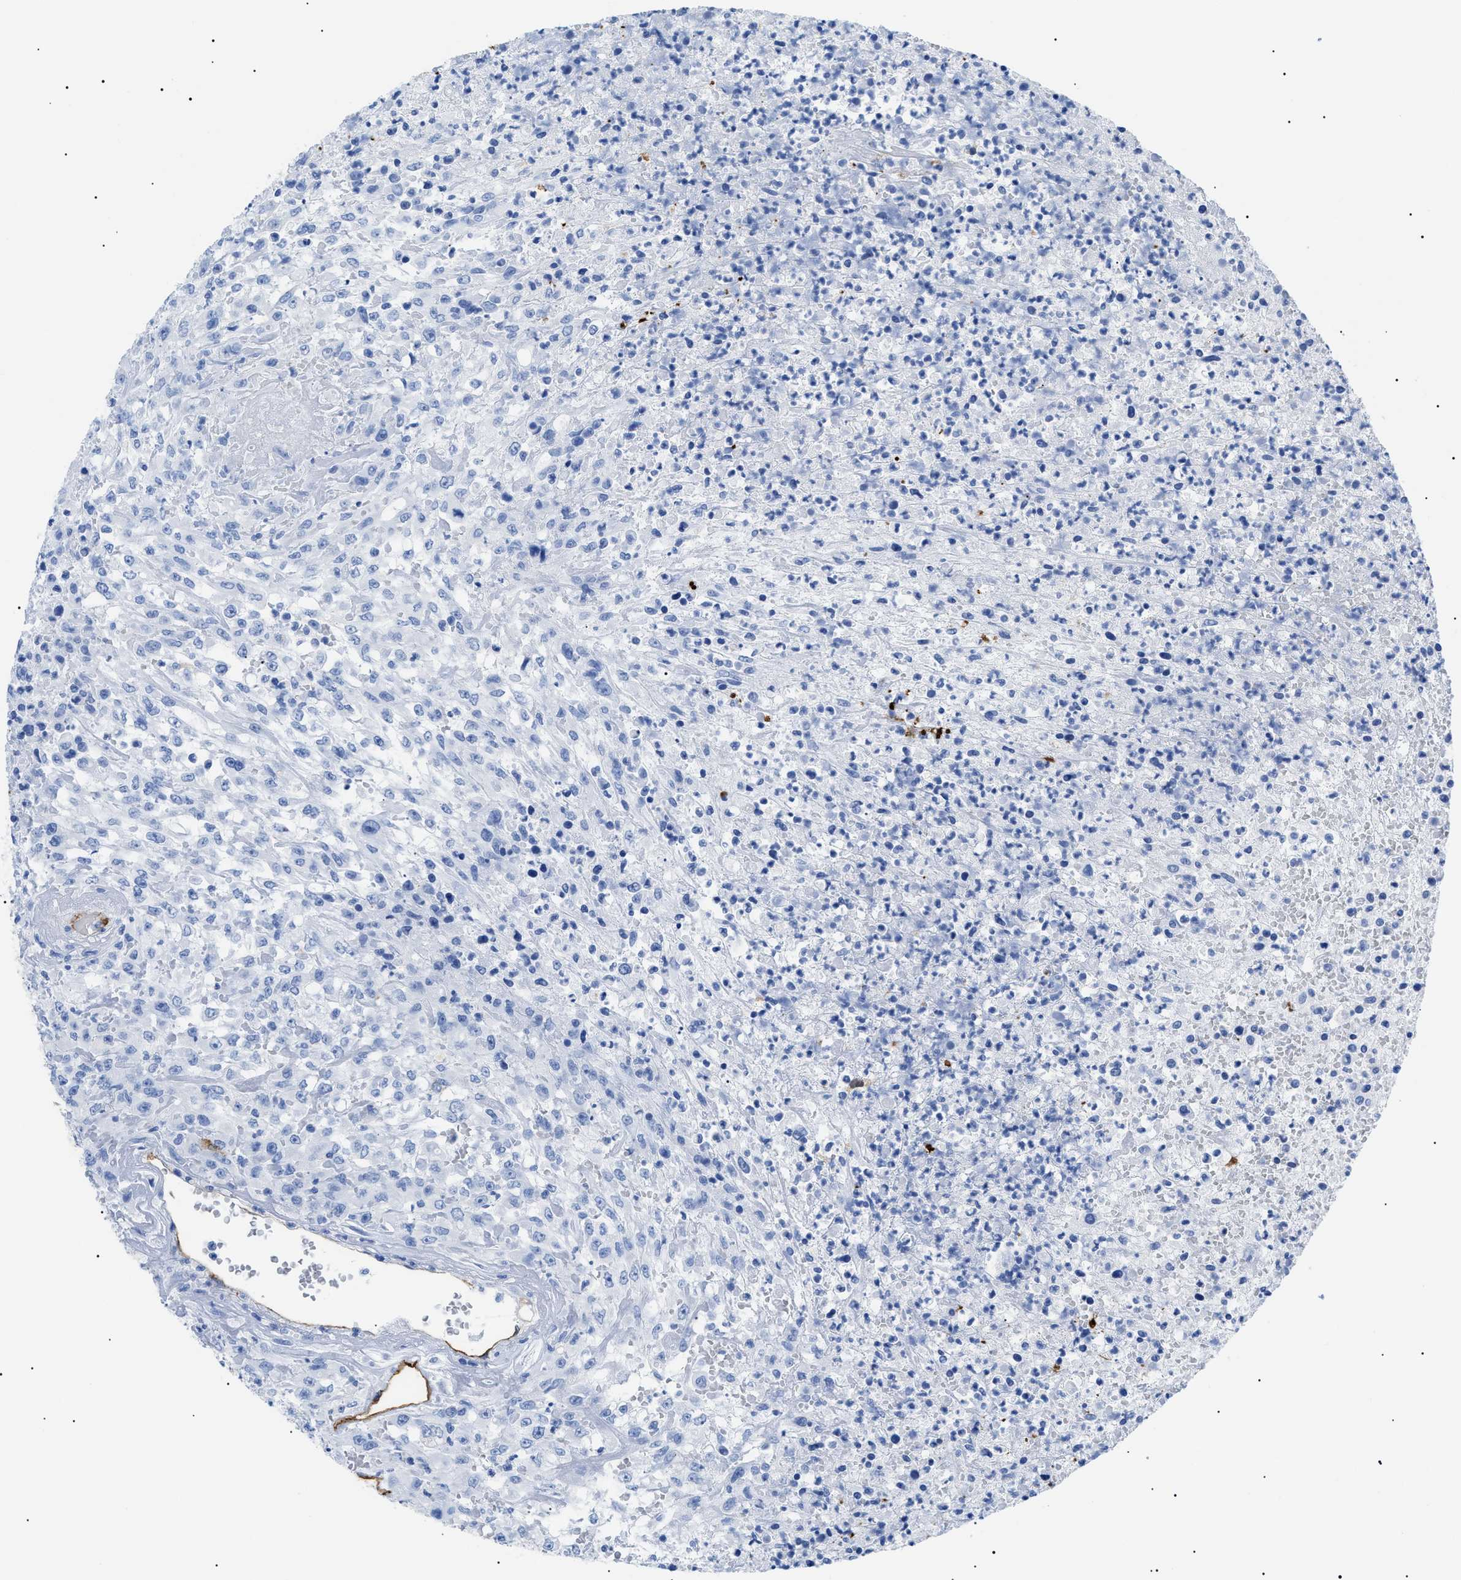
{"staining": {"intensity": "negative", "quantity": "none", "location": "none"}, "tissue": "urothelial cancer", "cell_type": "Tumor cells", "image_type": "cancer", "snomed": [{"axis": "morphology", "description": "Urothelial carcinoma, High grade"}, {"axis": "topography", "description": "Urinary bladder"}], "caption": "High magnification brightfield microscopy of urothelial cancer stained with DAB (3,3'-diaminobenzidine) (brown) and counterstained with hematoxylin (blue): tumor cells show no significant positivity.", "gene": "PODXL", "patient": {"sex": "male", "age": 46}}